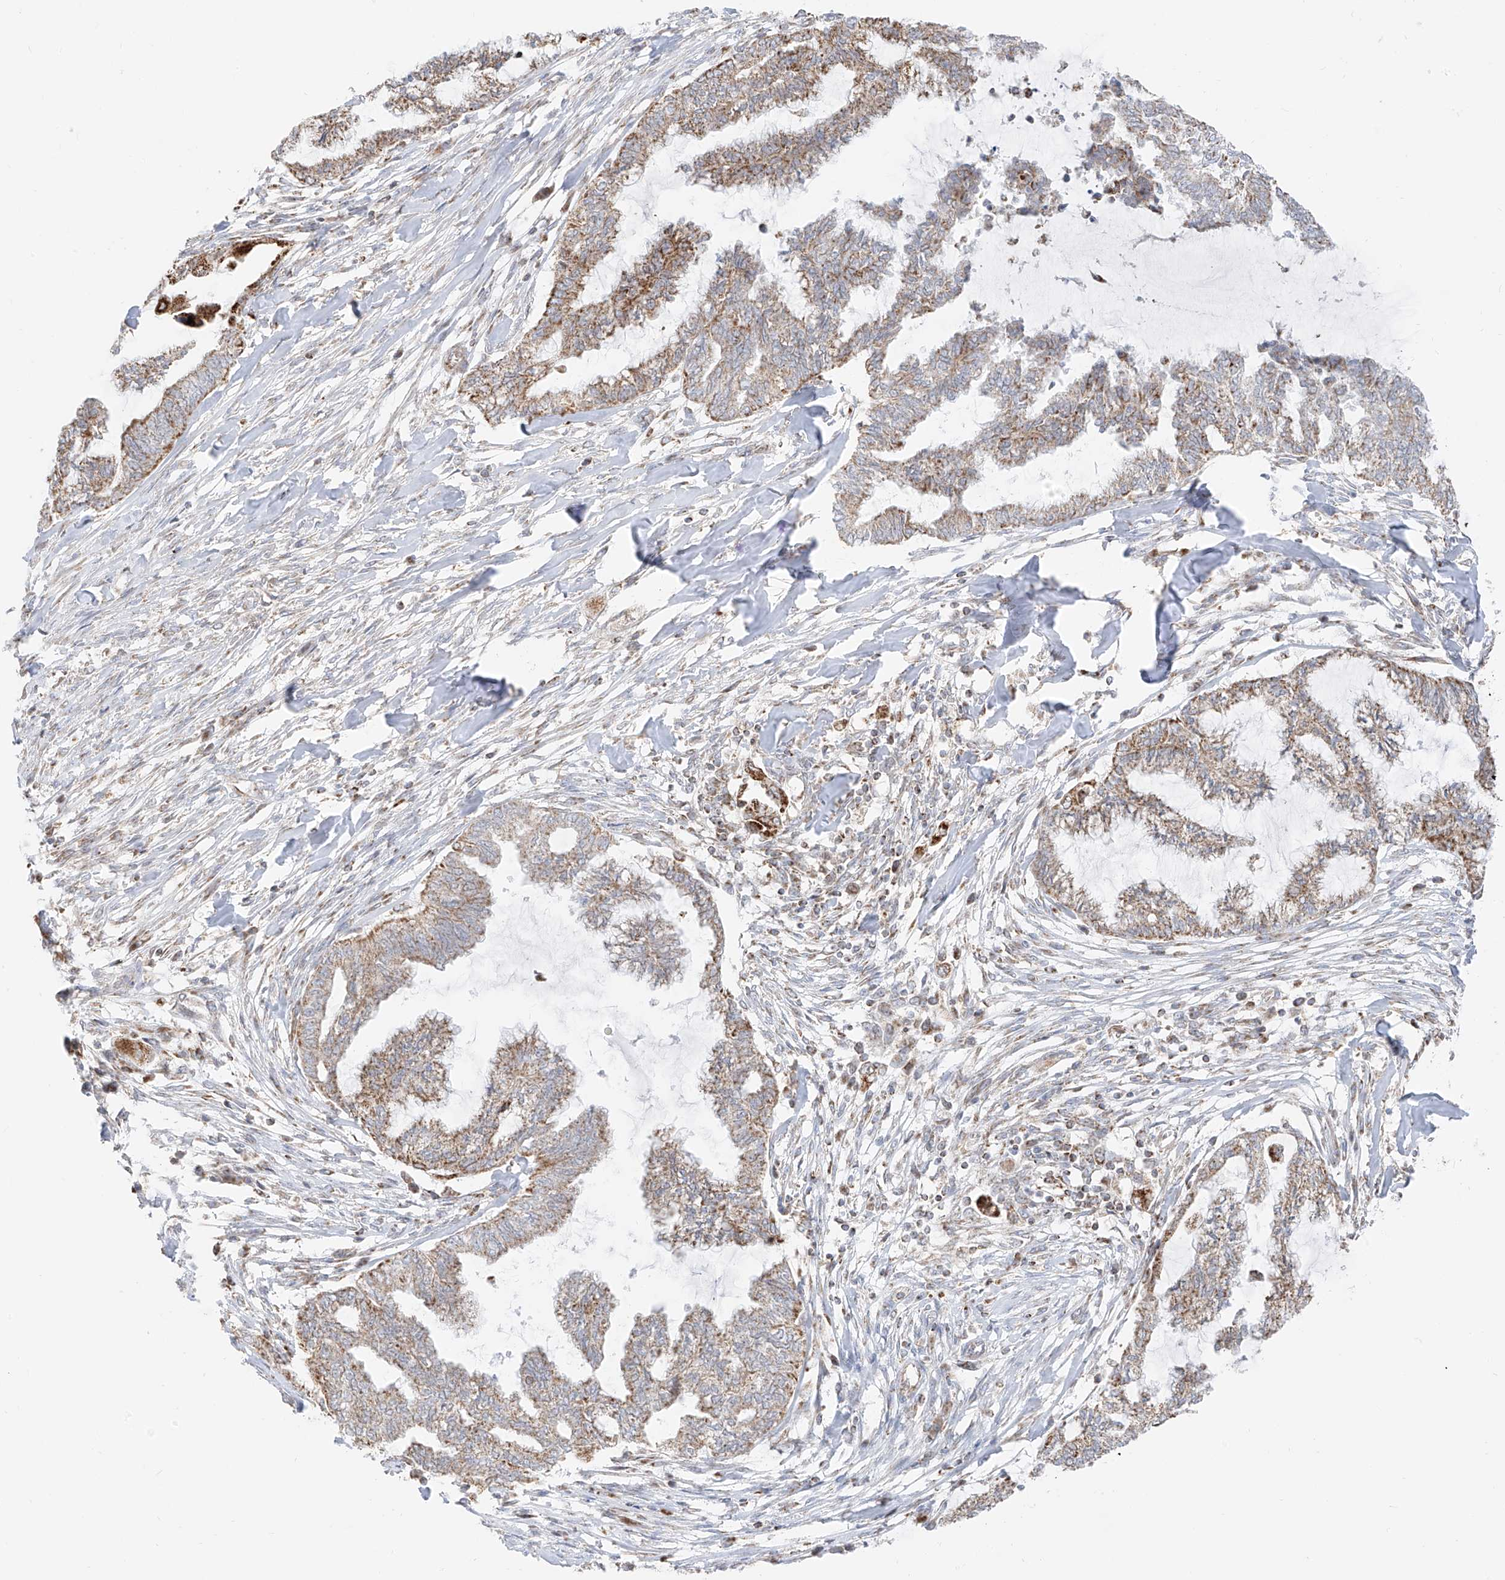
{"staining": {"intensity": "moderate", "quantity": ">75%", "location": "cytoplasmic/membranous"}, "tissue": "endometrial cancer", "cell_type": "Tumor cells", "image_type": "cancer", "snomed": [{"axis": "morphology", "description": "Adenocarcinoma, NOS"}, {"axis": "topography", "description": "Endometrium"}], "caption": "A brown stain shows moderate cytoplasmic/membranous expression of a protein in endometrial cancer tumor cells.", "gene": "ETHE1", "patient": {"sex": "female", "age": 86}}